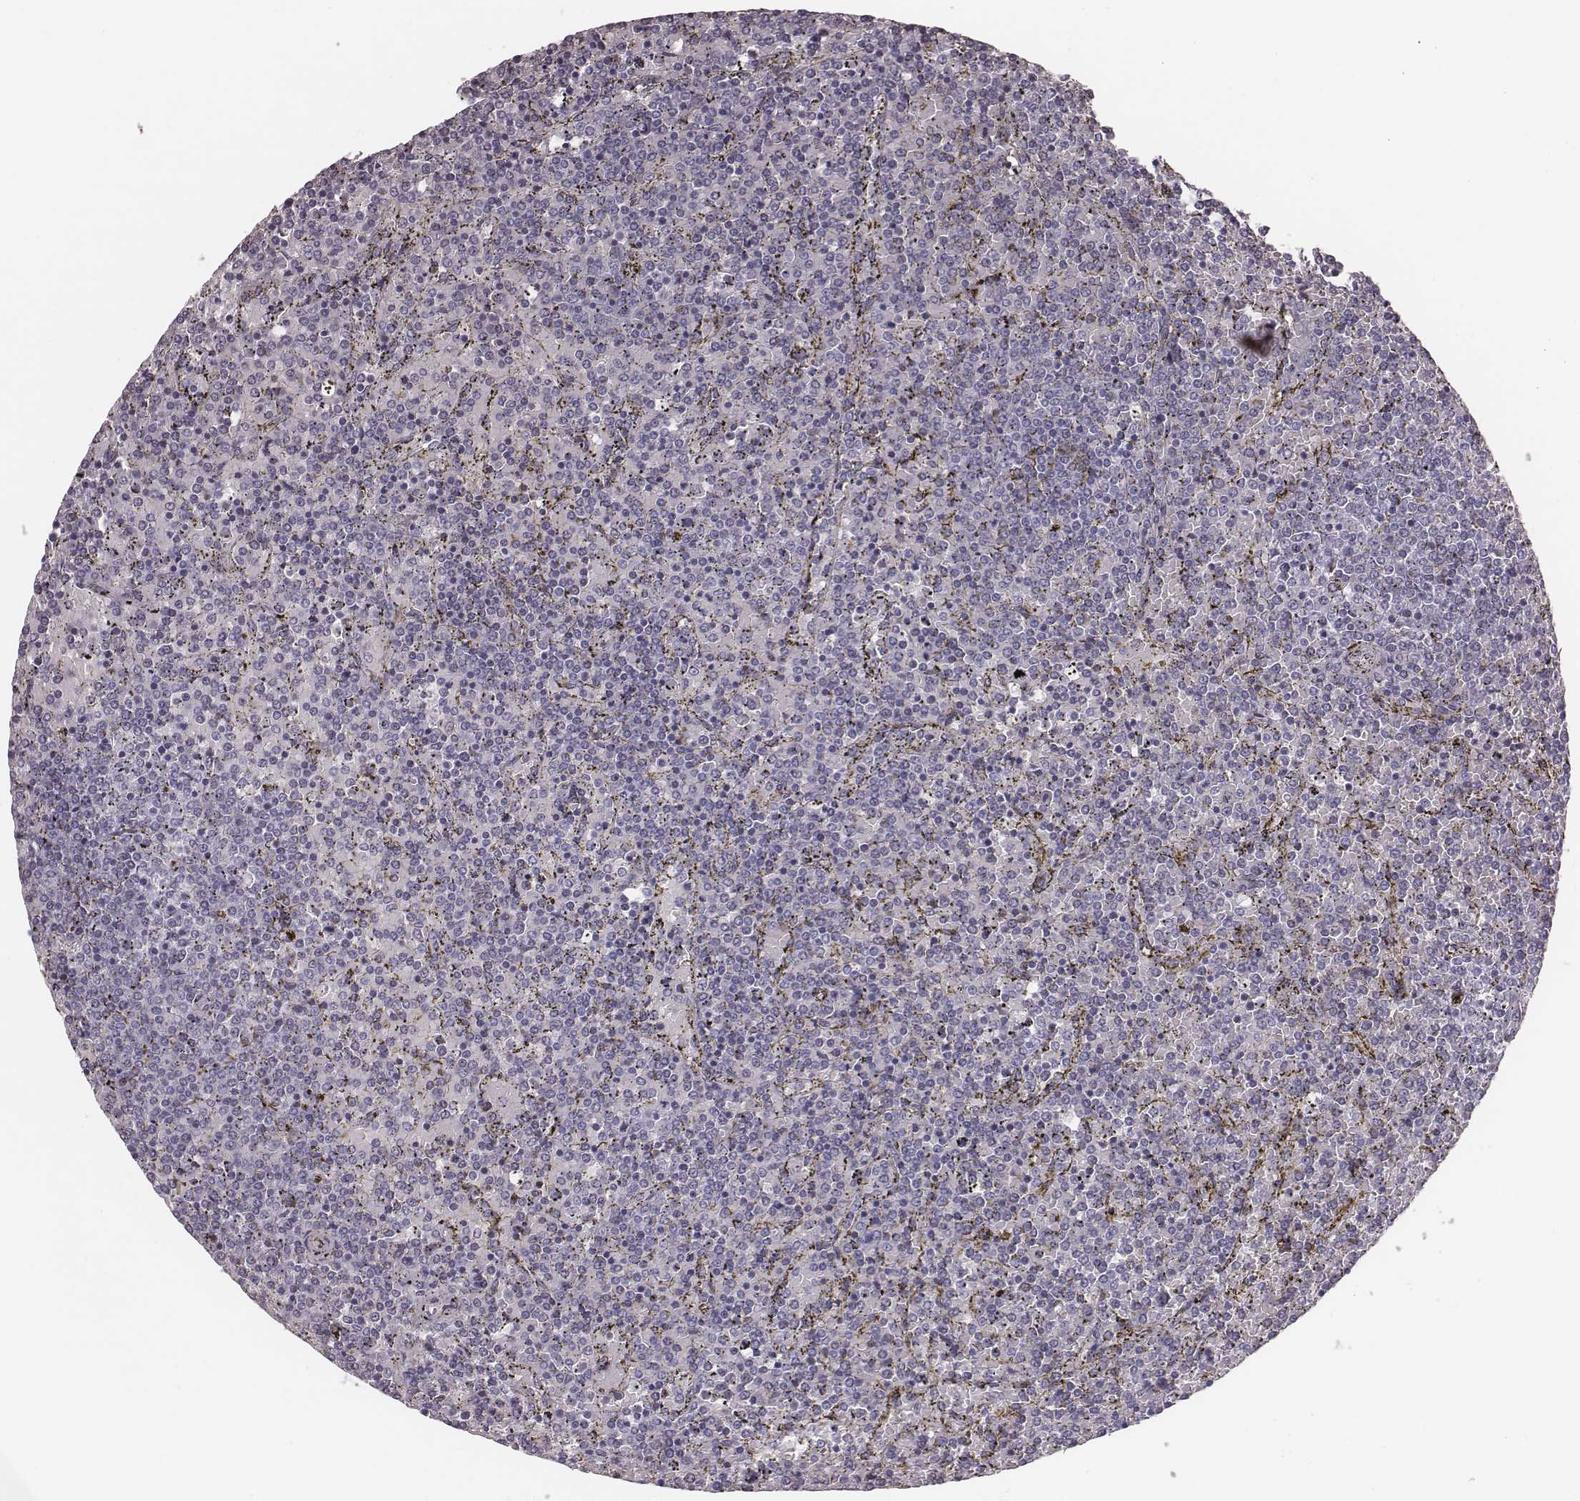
{"staining": {"intensity": "negative", "quantity": "none", "location": "none"}, "tissue": "lymphoma", "cell_type": "Tumor cells", "image_type": "cancer", "snomed": [{"axis": "morphology", "description": "Malignant lymphoma, non-Hodgkin's type, Low grade"}, {"axis": "topography", "description": "Spleen"}], "caption": "Tumor cells show no significant expression in low-grade malignant lymphoma, non-Hodgkin's type.", "gene": "KRT74", "patient": {"sex": "female", "age": 77}}